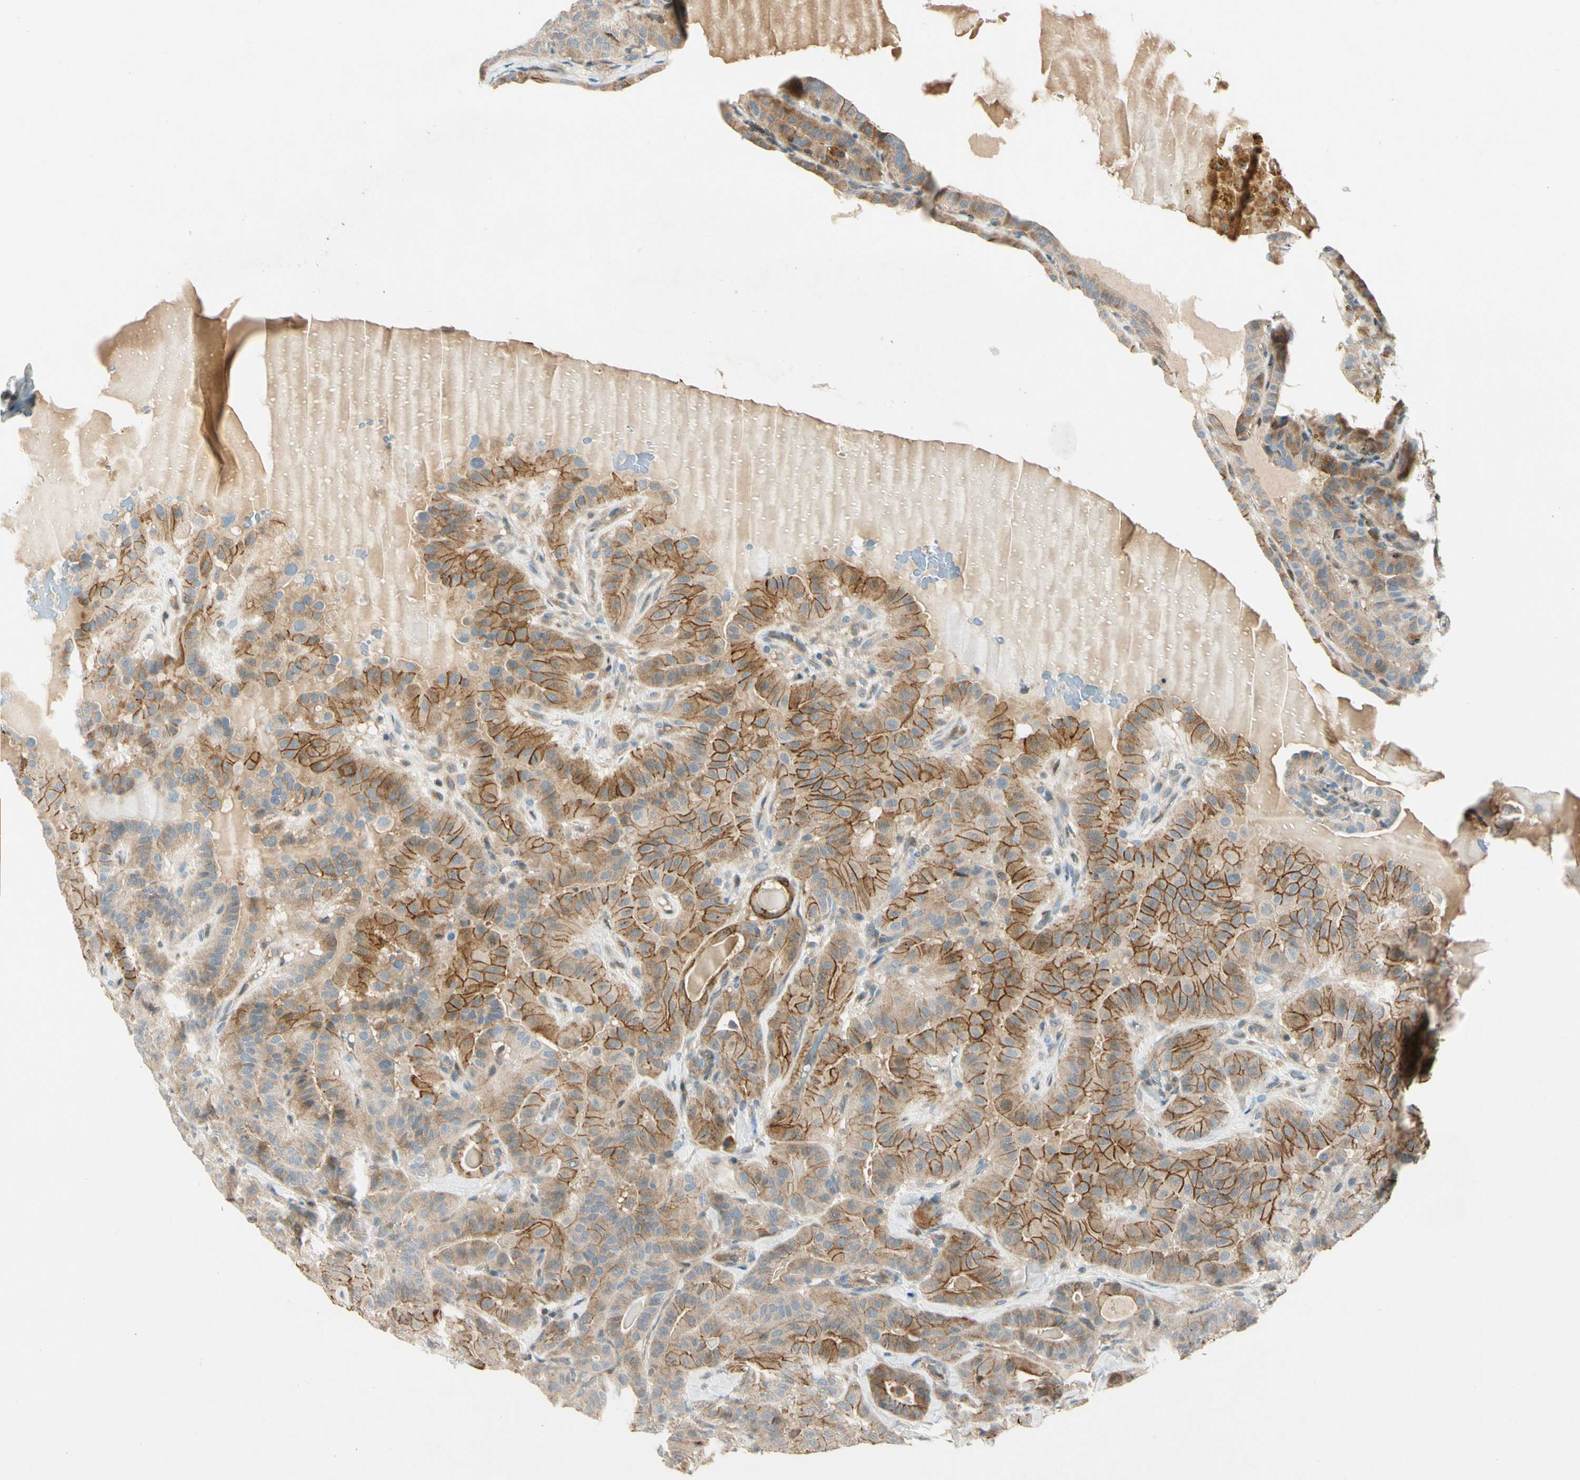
{"staining": {"intensity": "moderate", "quantity": ">75%", "location": "cytoplasmic/membranous"}, "tissue": "thyroid cancer", "cell_type": "Tumor cells", "image_type": "cancer", "snomed": [{"axis": "morphology", "description": "Papillary adenocarcinoma, NOS"}, {"axis": "topography", "description": "Thyroid gland"}], "caption": "Papillary adenocarcinoma (thyroid) stained with DAB immunohistochemistry (IHC) reveals medium levels of moderate cytoplasmic/membranous expression in about >75% of tumor cells.", "gene": "CDH6", "patient": {"sex": "male", "age": 77}}